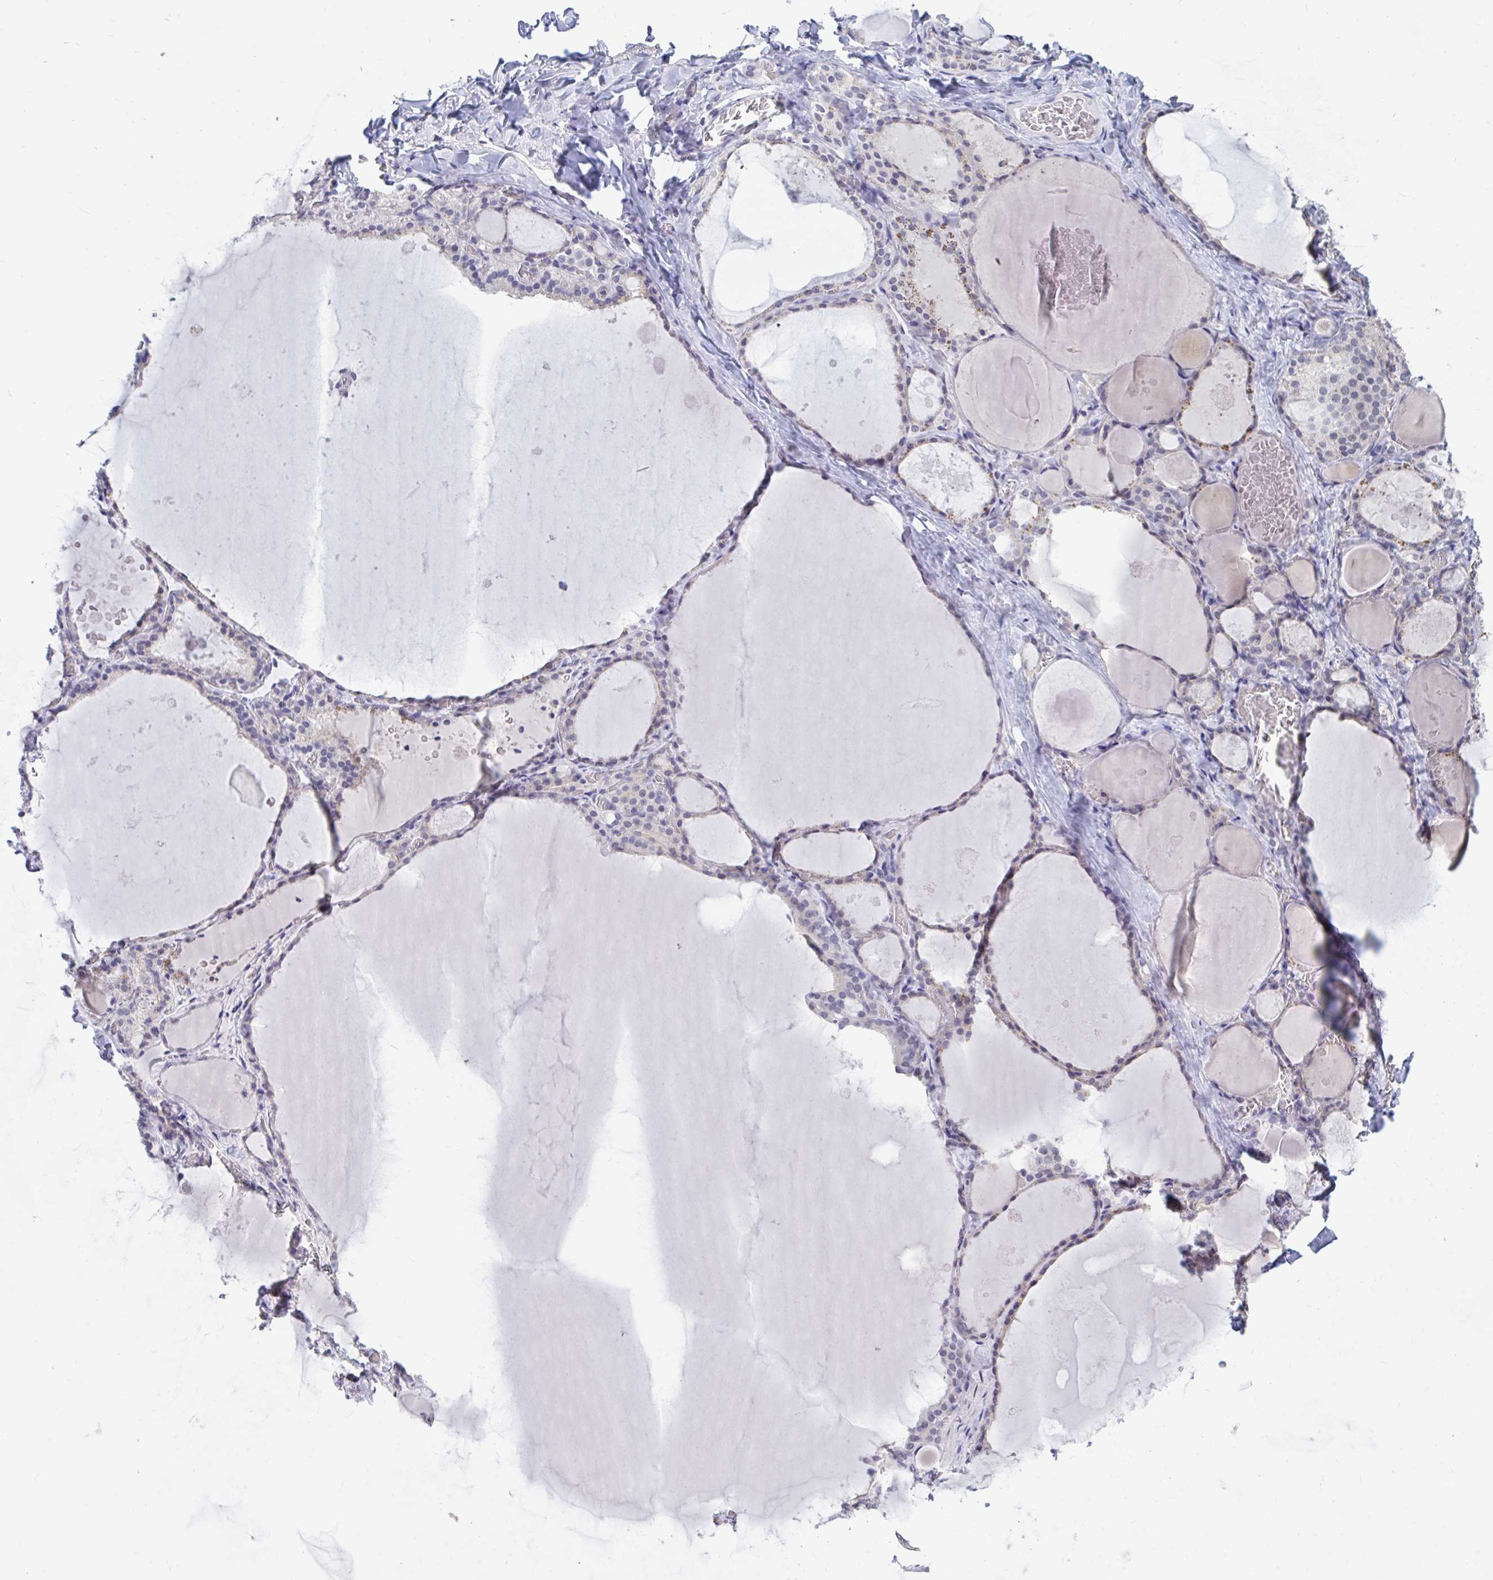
{"staining": {"intensity": "weak", "quantity": "25%-75%", "location": "cytoplasmic/membranous"}, "tissue": "thyroid gland", "cell_type": "Glandular cells", "image_type": "normal", "snomed": [{"axis": "morphology", "description": "Normal tissue, NOS"}, {"axis": "topography", "description": "Thyroid gland"}], "caption": "Normal thyroid gland displays weak cytoplasmic/membranous positivity in approximately 25%-75% of glandular cells Nuclei are stained in blue..", "gene": "ARPP19", "patient": {"sex": "male", "age": 56}}